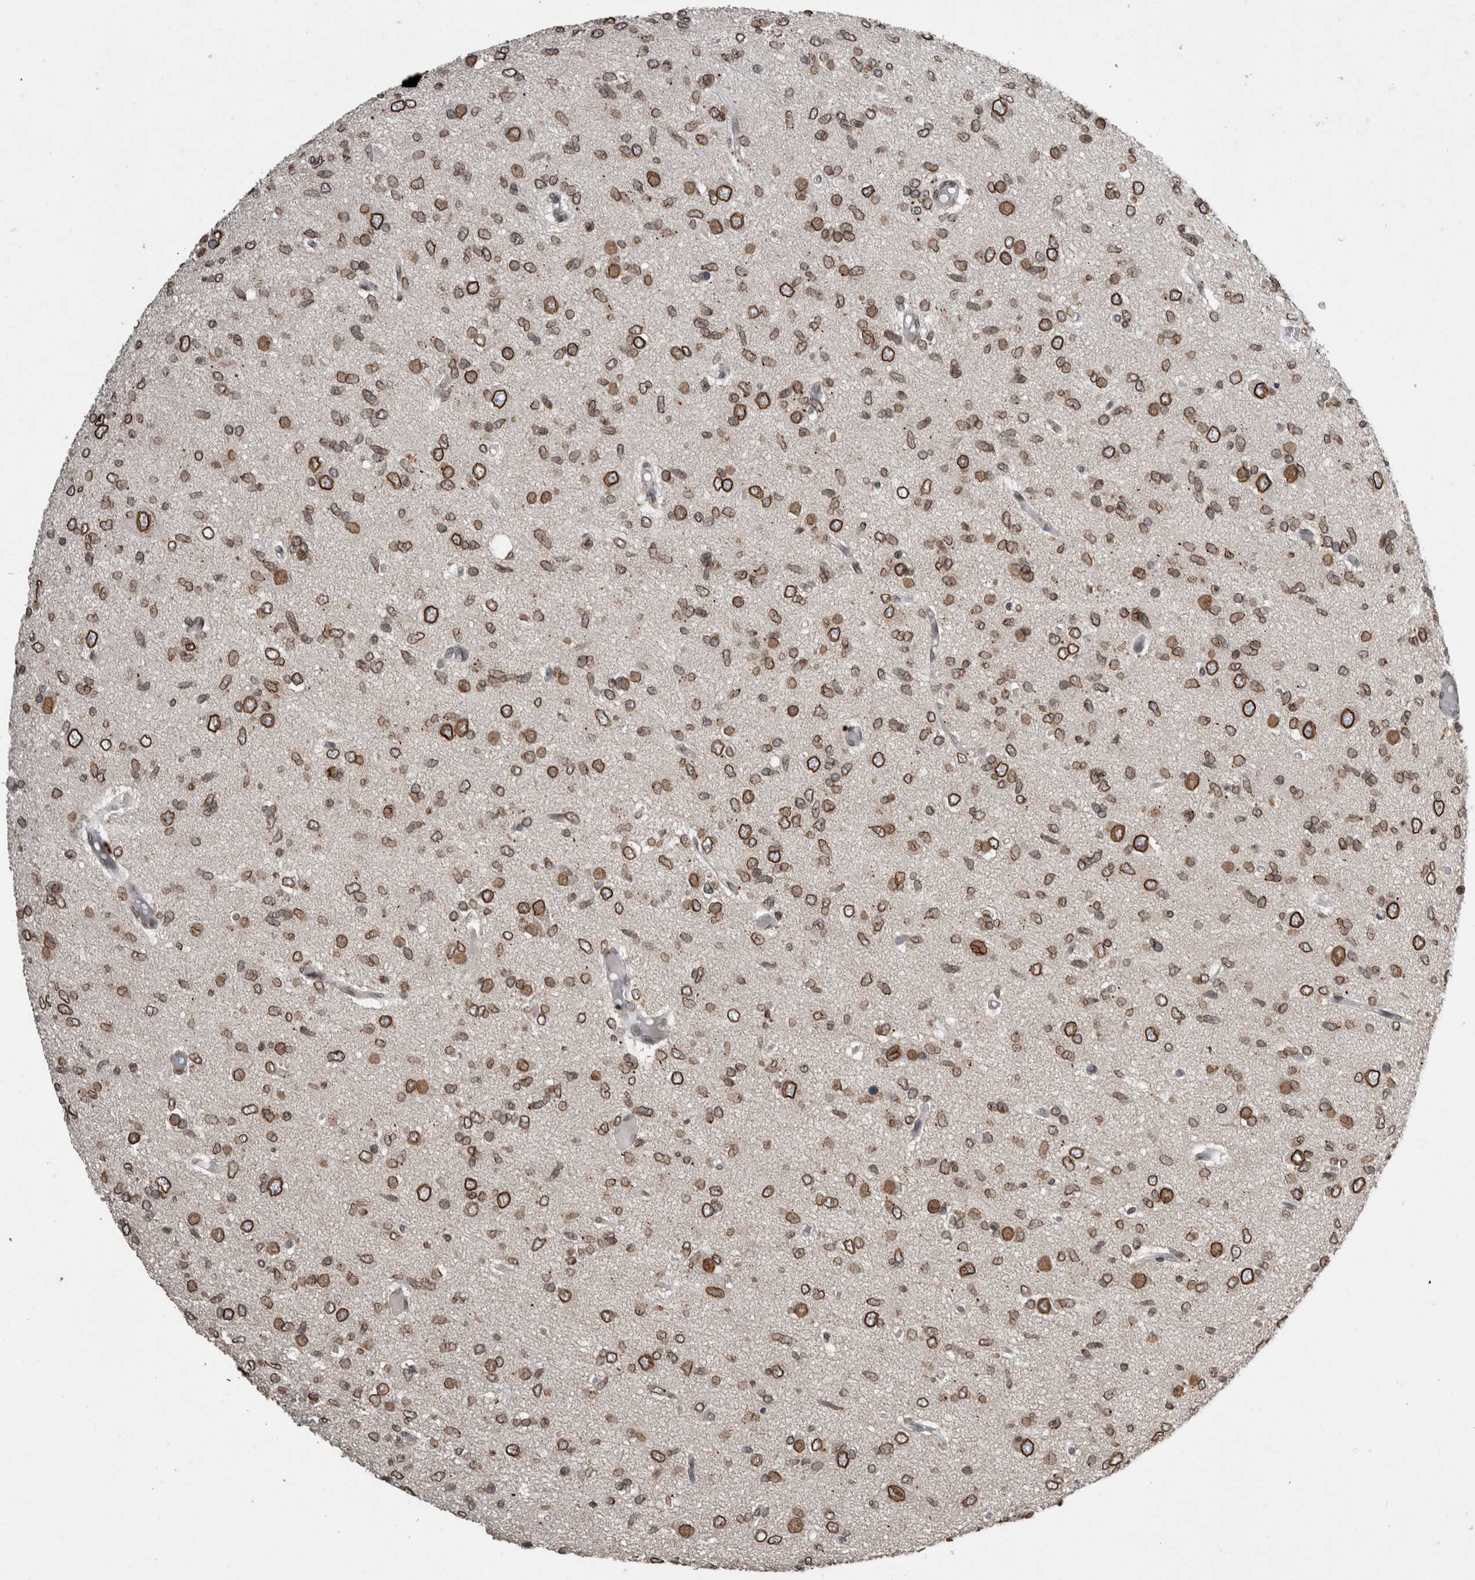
{"staining": {"intensity": "strong", "quantity": ">75%", "location": "cytoplasmic/membranous,nuclear"}, "tissue": "glioma", "cell_type": "Tumor cells", "image_type": "cancer", "snomed": [{"axis": "morphology", "description": "Glioma, malignant, High grade"}, {"axis": "topography", "description": "Brain"}], "caption": "Malignant glioma (high-grade) stained with DAB (3,3'-diaminobenzidine) IHC shows high levels of strong cytoplasmic/membranous and nuclear staining in approximately >75% of tumor cells.", "gene": "RANBP2", "patient": {"sex": "female", "age": 59}}